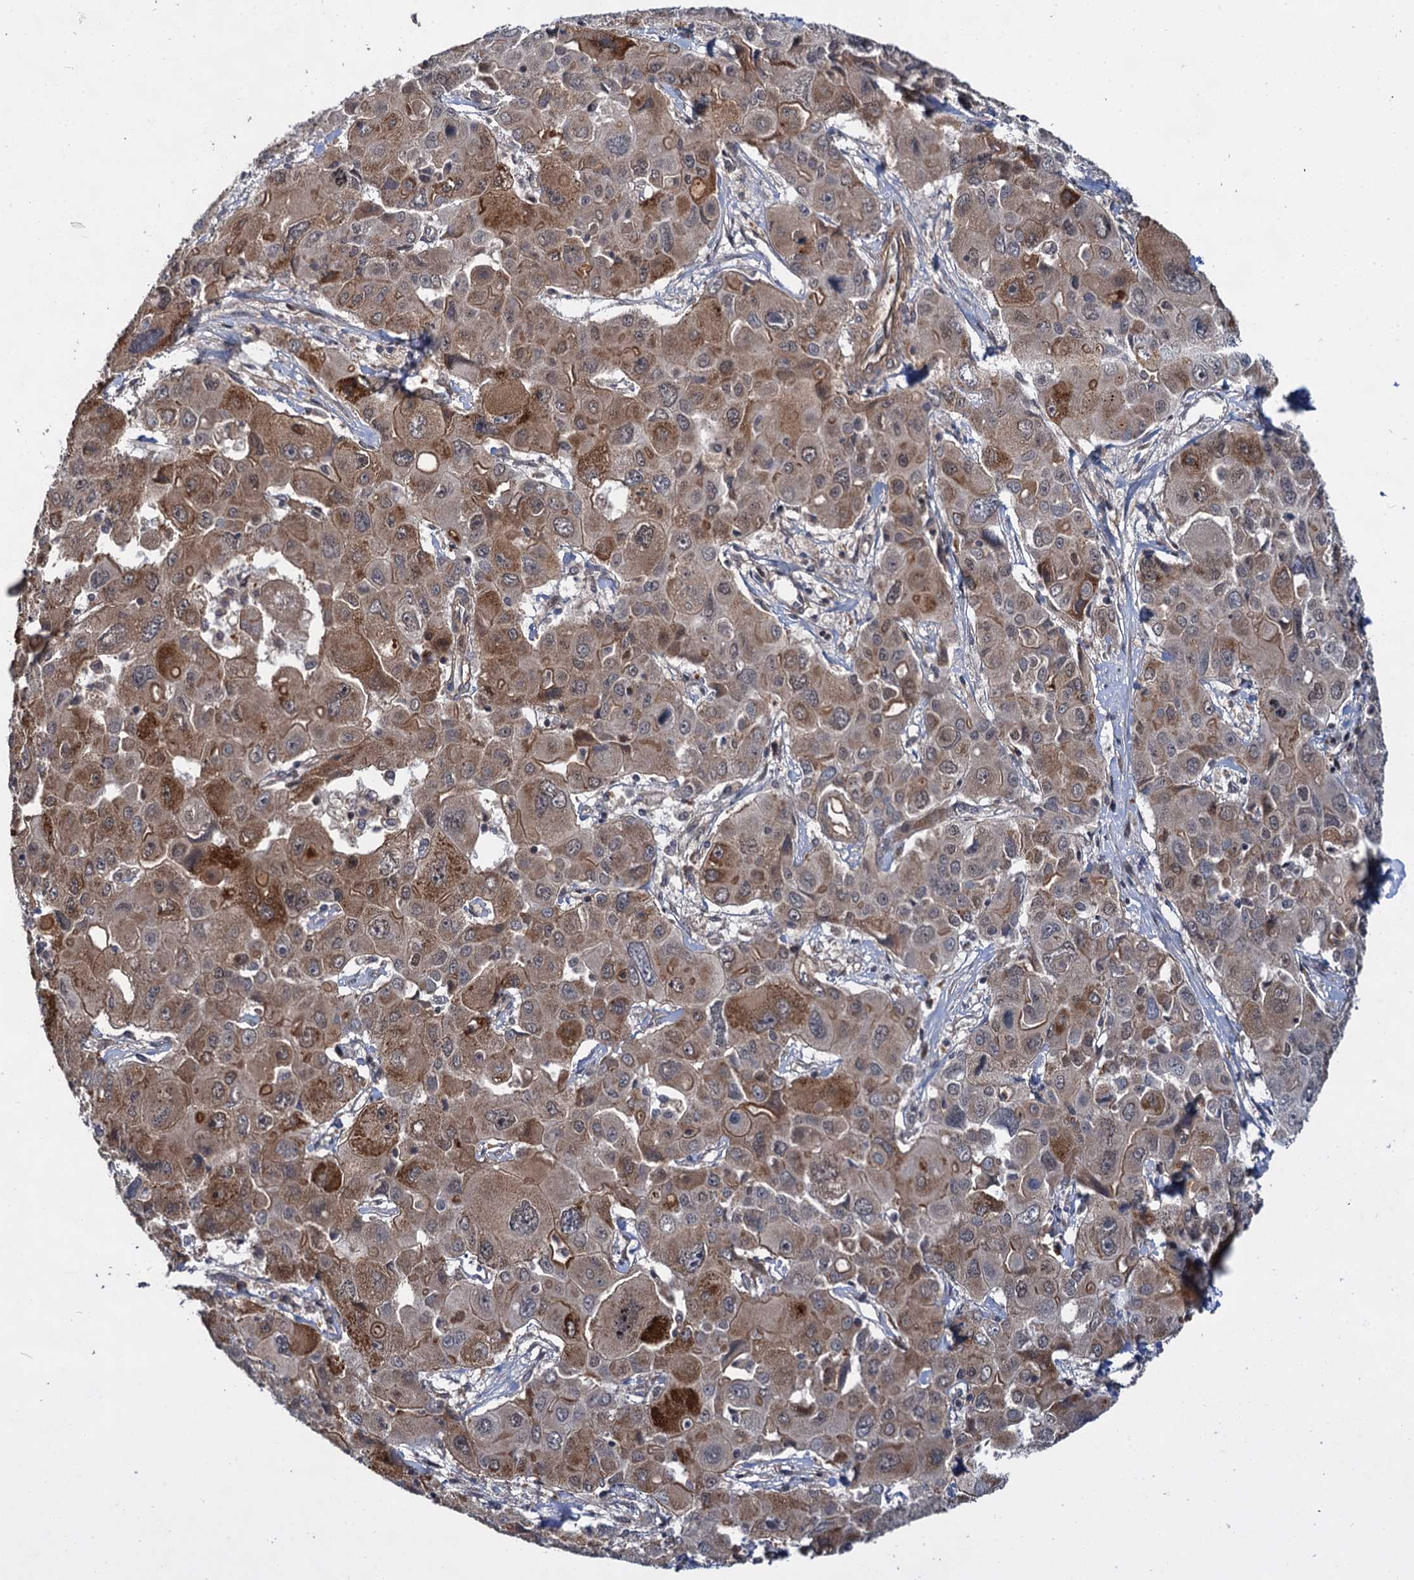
{"staining": {"intensity": "moderate", "quantity": "25%-75%", "location": "cytoplasmic/membranous"}, "tissue": "liver cancer", "cell_type": "Tumor cells", "image_type": "cancer", "snomed": [{"axis": "morphology", "description": "Cholangiocarcinoma"}, {"axis": "topography", "description": "Liver"}], "caption": "A histopathology image of liver cholangiocarcinoma stained for a protein demonstrates moderate cytoplasmic/membranous brown staining in tumor cells.", "gene": "ABLIM1", "patient": {"sex": "male", "age": 67}}